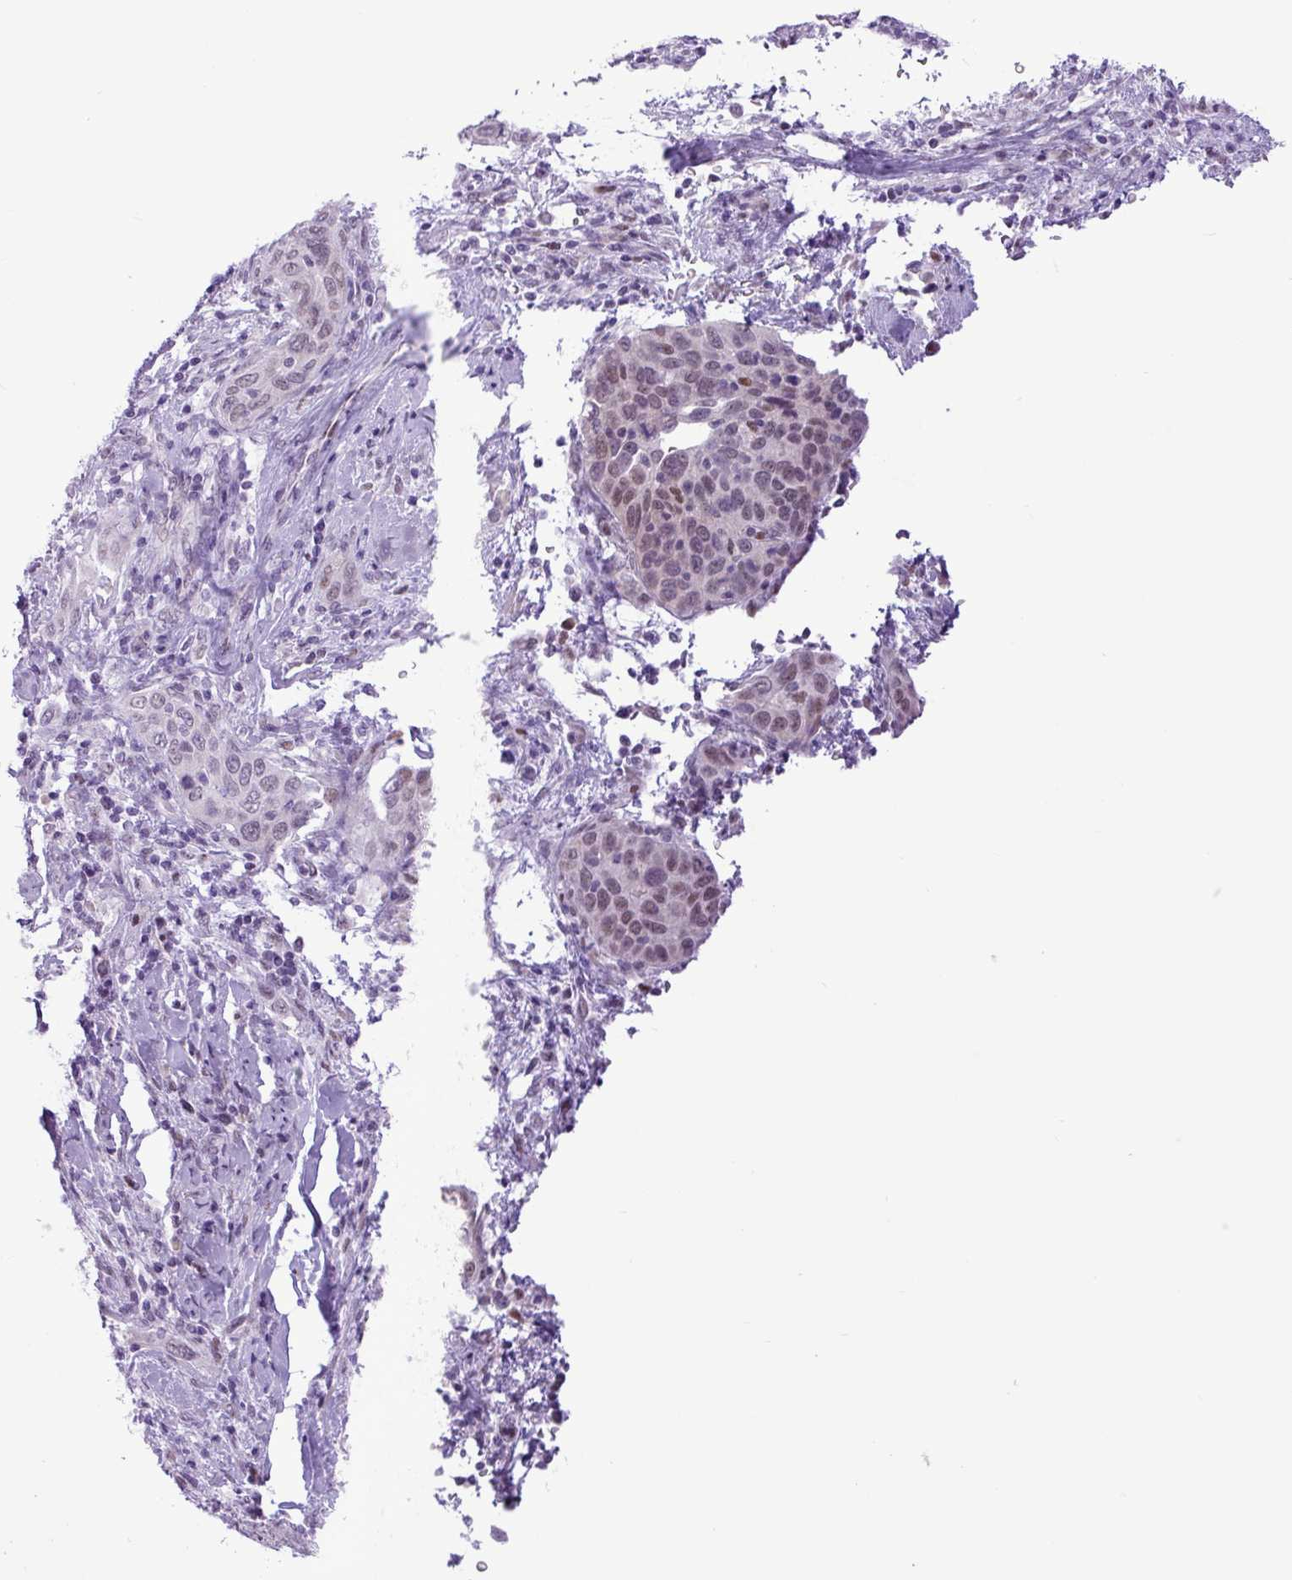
{"staining": {"intensity": "weak", "quantity": "25%-75%", "location": "nuclear"}, "tissue": "cervical cancer", "cell_type": "Tumor cells", "image_type": "cancer", "snomed": [{"axis": "morphology", "description": "Squamous cell carcinoma, NOS"}, {"axis": "topography", "description": "Cervix"}], "caption": "A photomicrograph of human cervical squamous cell carcinoma stained for a protein demonstrates weak nuclear brown staining in tumor cells. Nuclei are stained in blue.", "gene": "ELOA2", "patient": {"sex": "female", "age": 60}}